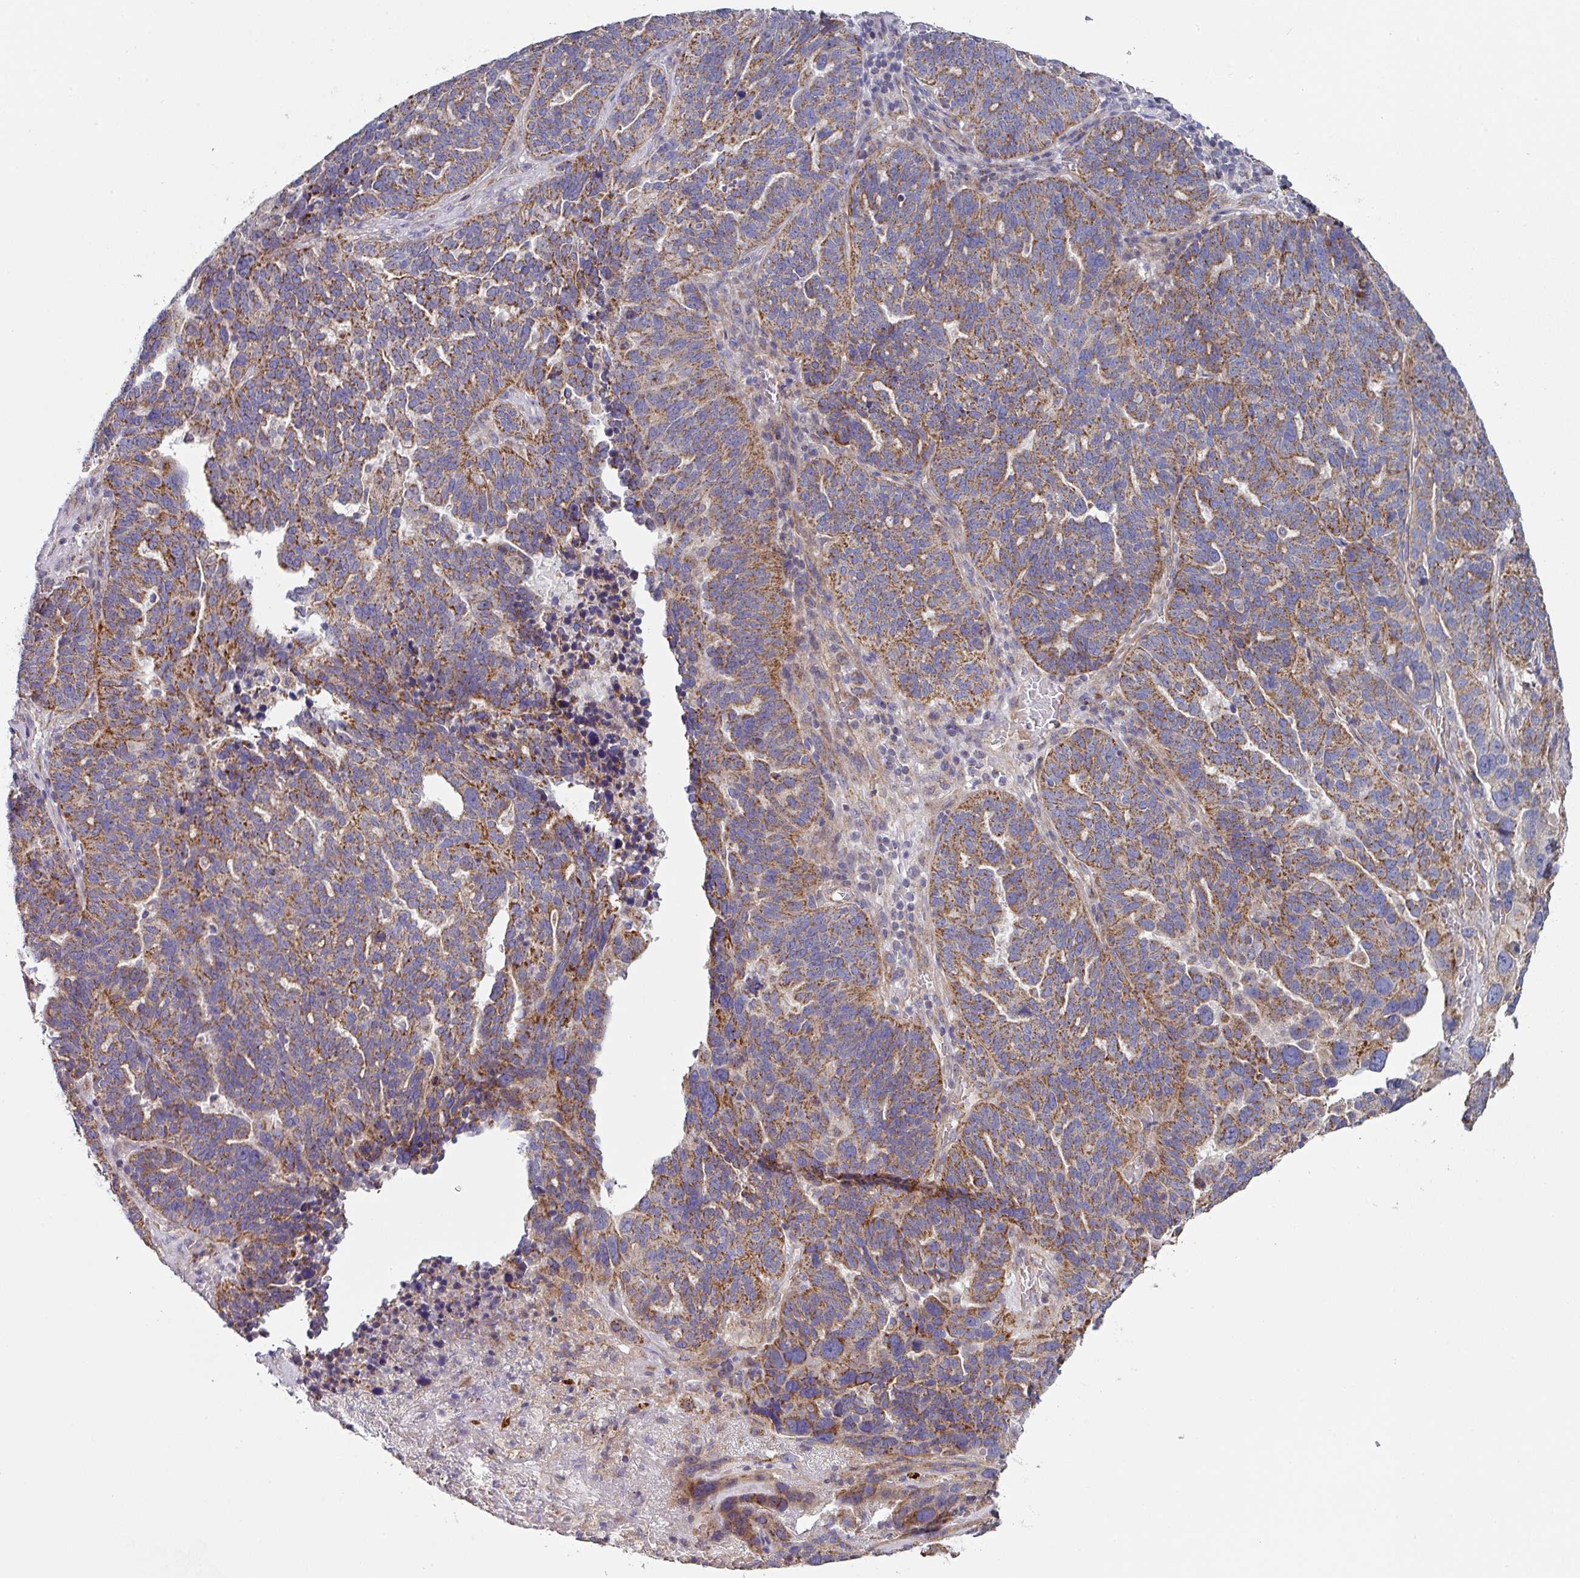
{"staining": {"intensity": "moderate", "quantity": ">75%", "location": "cytoplasmic/membranous"}, "tissue": "ovarian cancer", "cell_type": "Tumor cells", "image_type": "cancer", "snomed": [{"axis": "morphology", "description": "Cystadenocarcinoma, serous, NOS"}, {"axis": "topography", "description": "Ovary"}], "caption": "A medium amount of moderate cytoplasmic/membranous staining is appreciated in approximately >75% of tumor cells in ovarian cancer (serous cystadenocarcinoma) tissue. (DAB (3,3'-diaminobenzidine) IHC with brightfield microscopy, high magnification).", "gene": "DCAF12L2", "patient": {"sex": "female", "age": 59}}